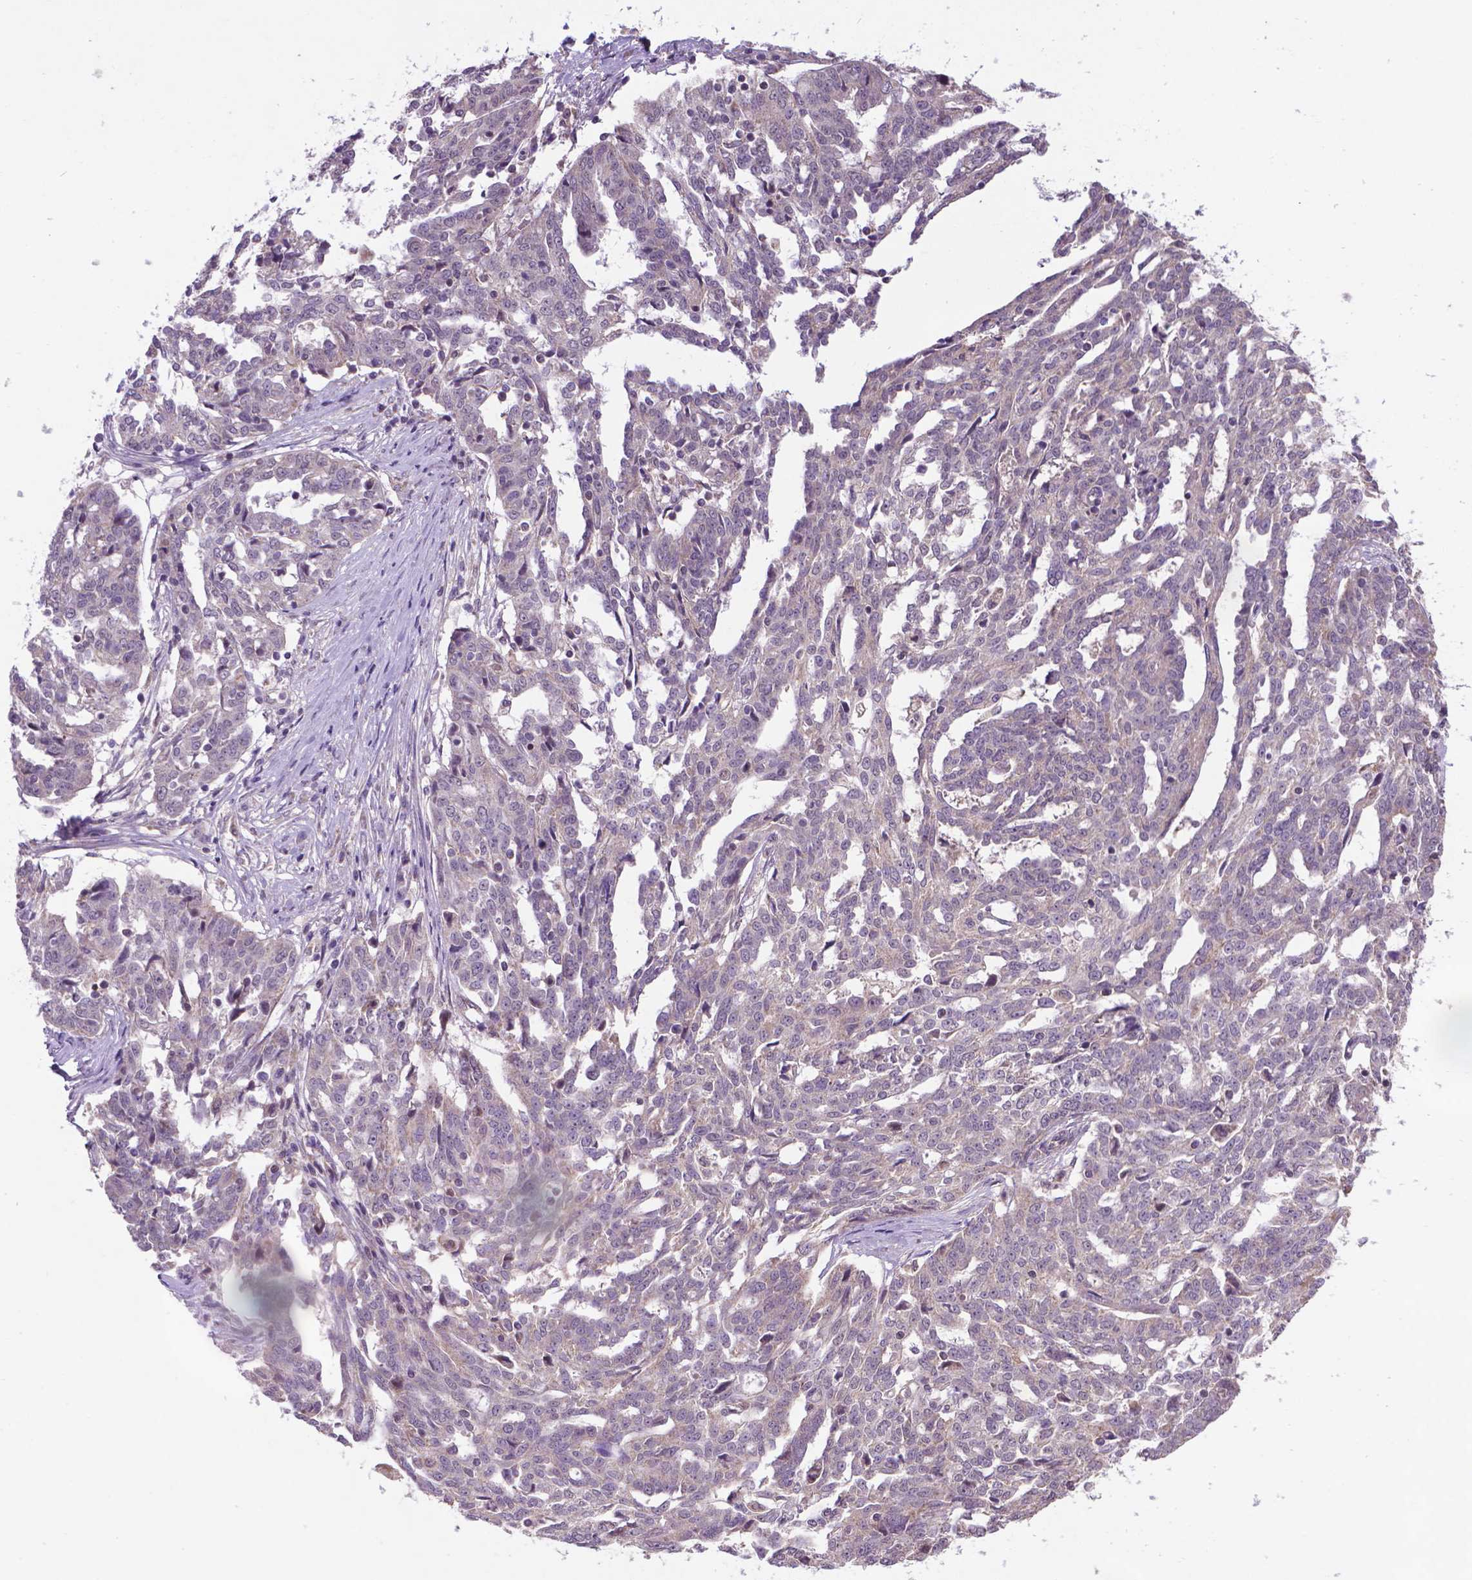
{"staining": {"intensity": "negative", "quantity": "none", "location": "none"}, "tissue": "ovarian cancer", "cell_type": "Tumor cells", "image_type": "cancer", "snomed": [{"axis": "morphology", "description": "Cystadenocarcinoma, serous, NOS"}, {"axis": "topography", "description": "Ovary"}], "caption": "A micrograph of ovarian serous cystadenocarcinoma stained for a protein reveals no brown staining in tumor cells.", "gene": "GPR63", "patient": {"sex": "female", "age": 67}}